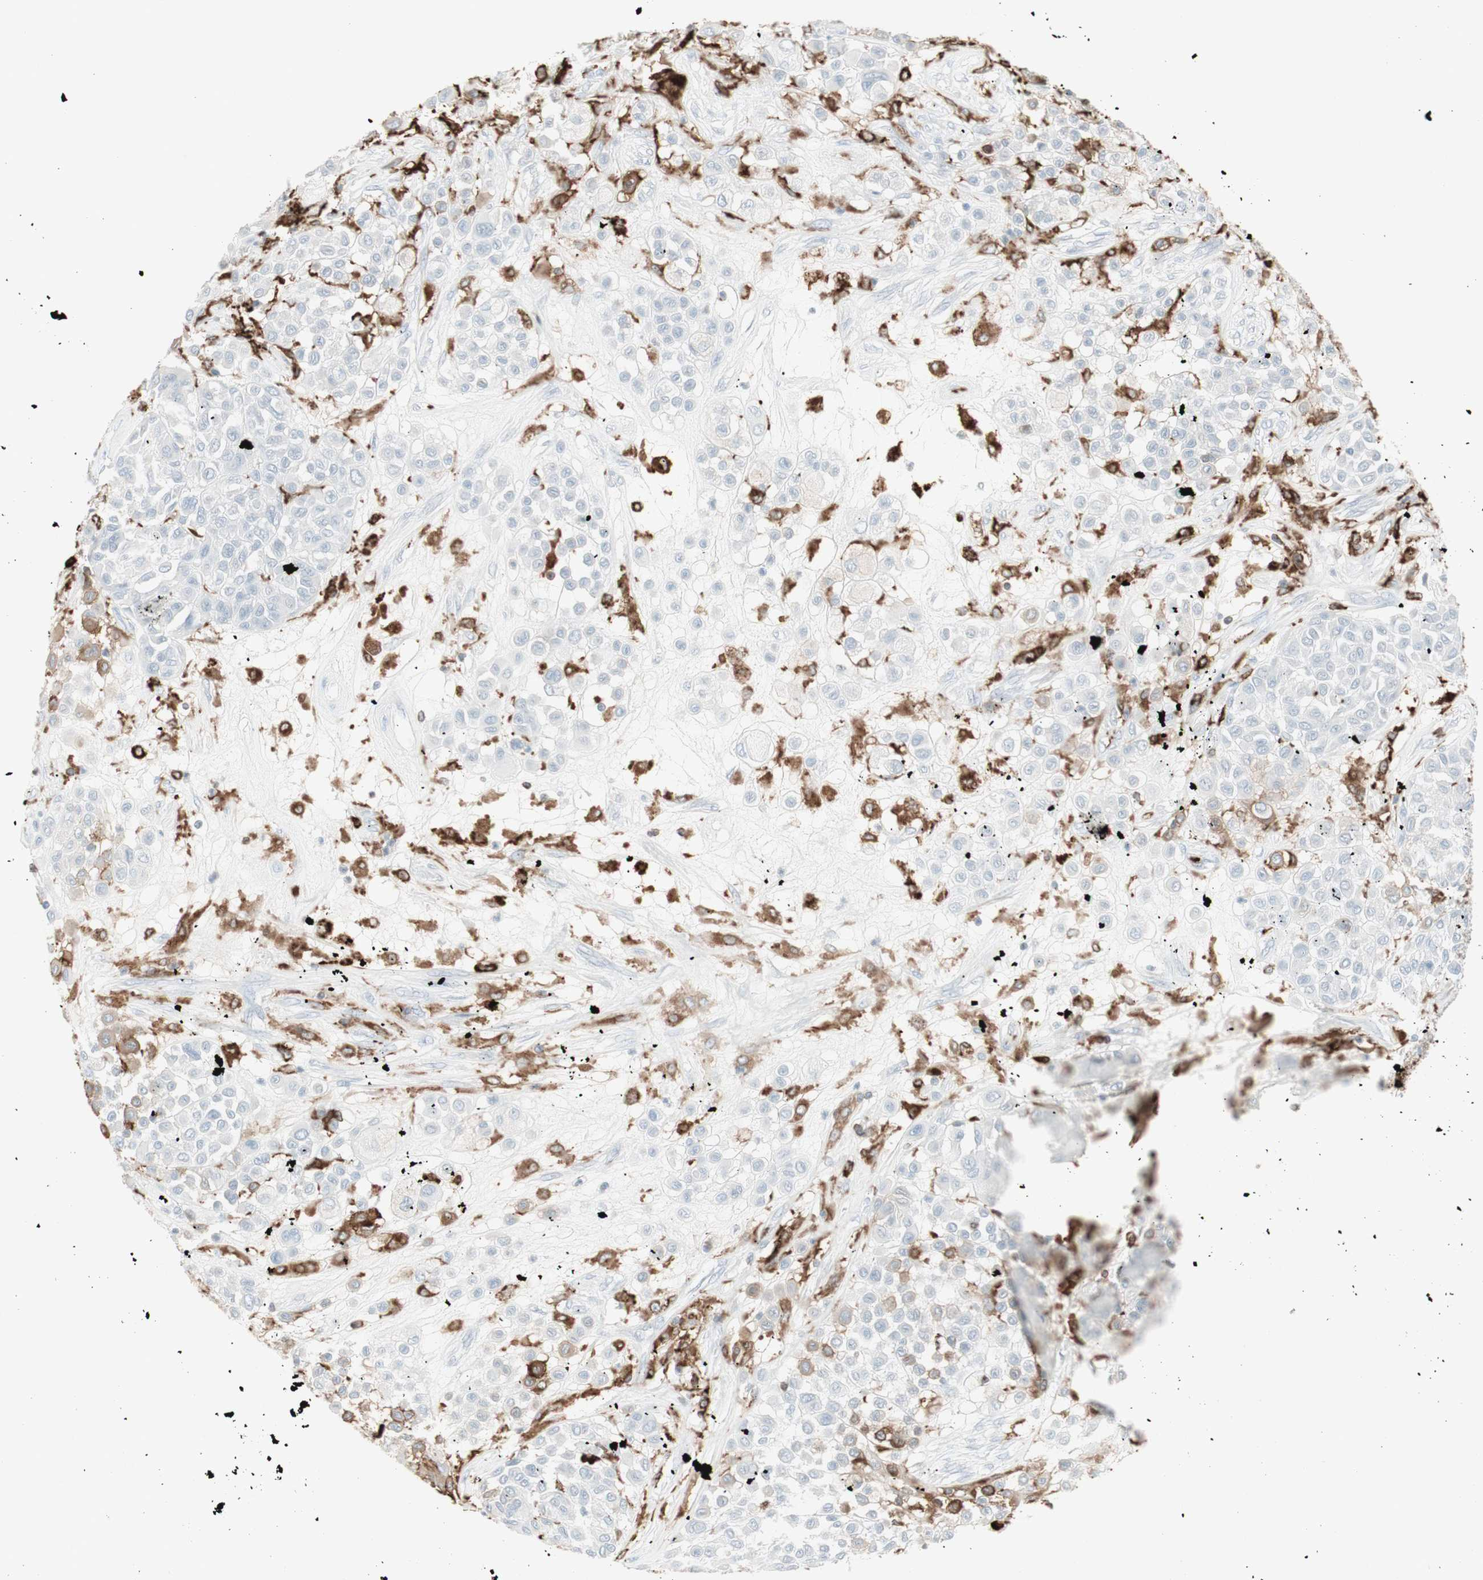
{"staining": {"intensity": "negative", "quantity": "none", "location": "none"}, "tissue": "melanoma", "cell_type": "Tumor cells", "image_type": "cancer", "snomed": [{"axis": "morphology", "description": "Malignant melanoma, Metastatic site"}, {"axis": "topography", "description": "Soft tissue"}], "caption": "High magnification brightfield microscopy of melanoma stained with DAB (brown) and counterstained with hematoxylin (blue): tumor cells show no significant staining.", "gene": "HLA-DPB1", "patient": {"sex": "male", "age": 41}}